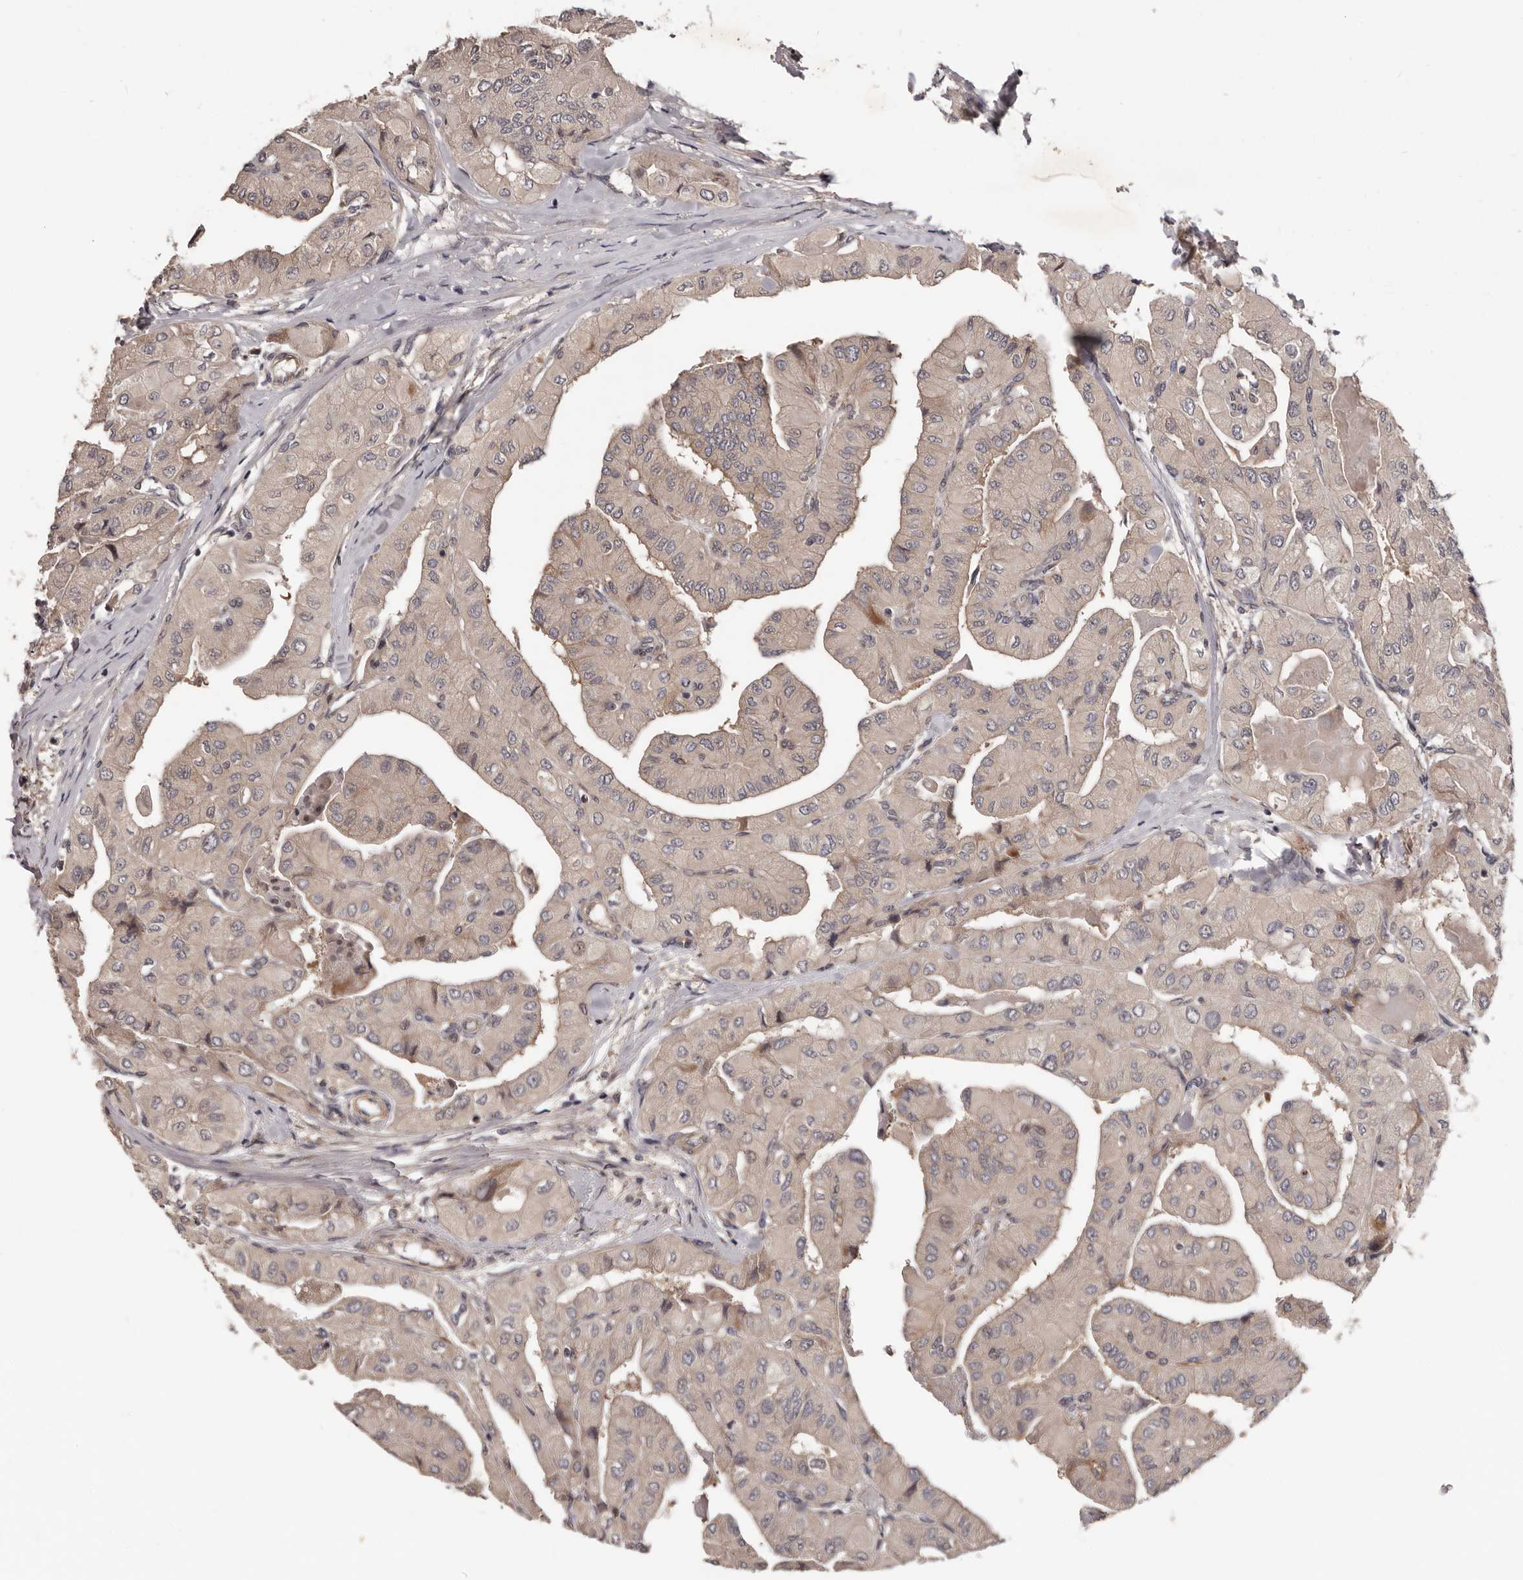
{"staining": {"intensity": "negative", "quantity": "none", "location": "none"}, "tissue": "thyroid cancer", "cell_type": "Tumor cells", "image_type": "cancer", "snomed": [{"axis": "morphology", "description": "Papillary adenocarcinoma, NOS"}, {"axis": "topography", "description": "Thyroid gland"}], "caption": "DAB (3,3'-diaminobenzidine) immunohistochemical staining of thyroid cancer exhibits no significant expression in tumor cells. (DAB IHC, high magnification).", "gene": "PRKD1", "patient": {"sex": "female", "age": 59}}